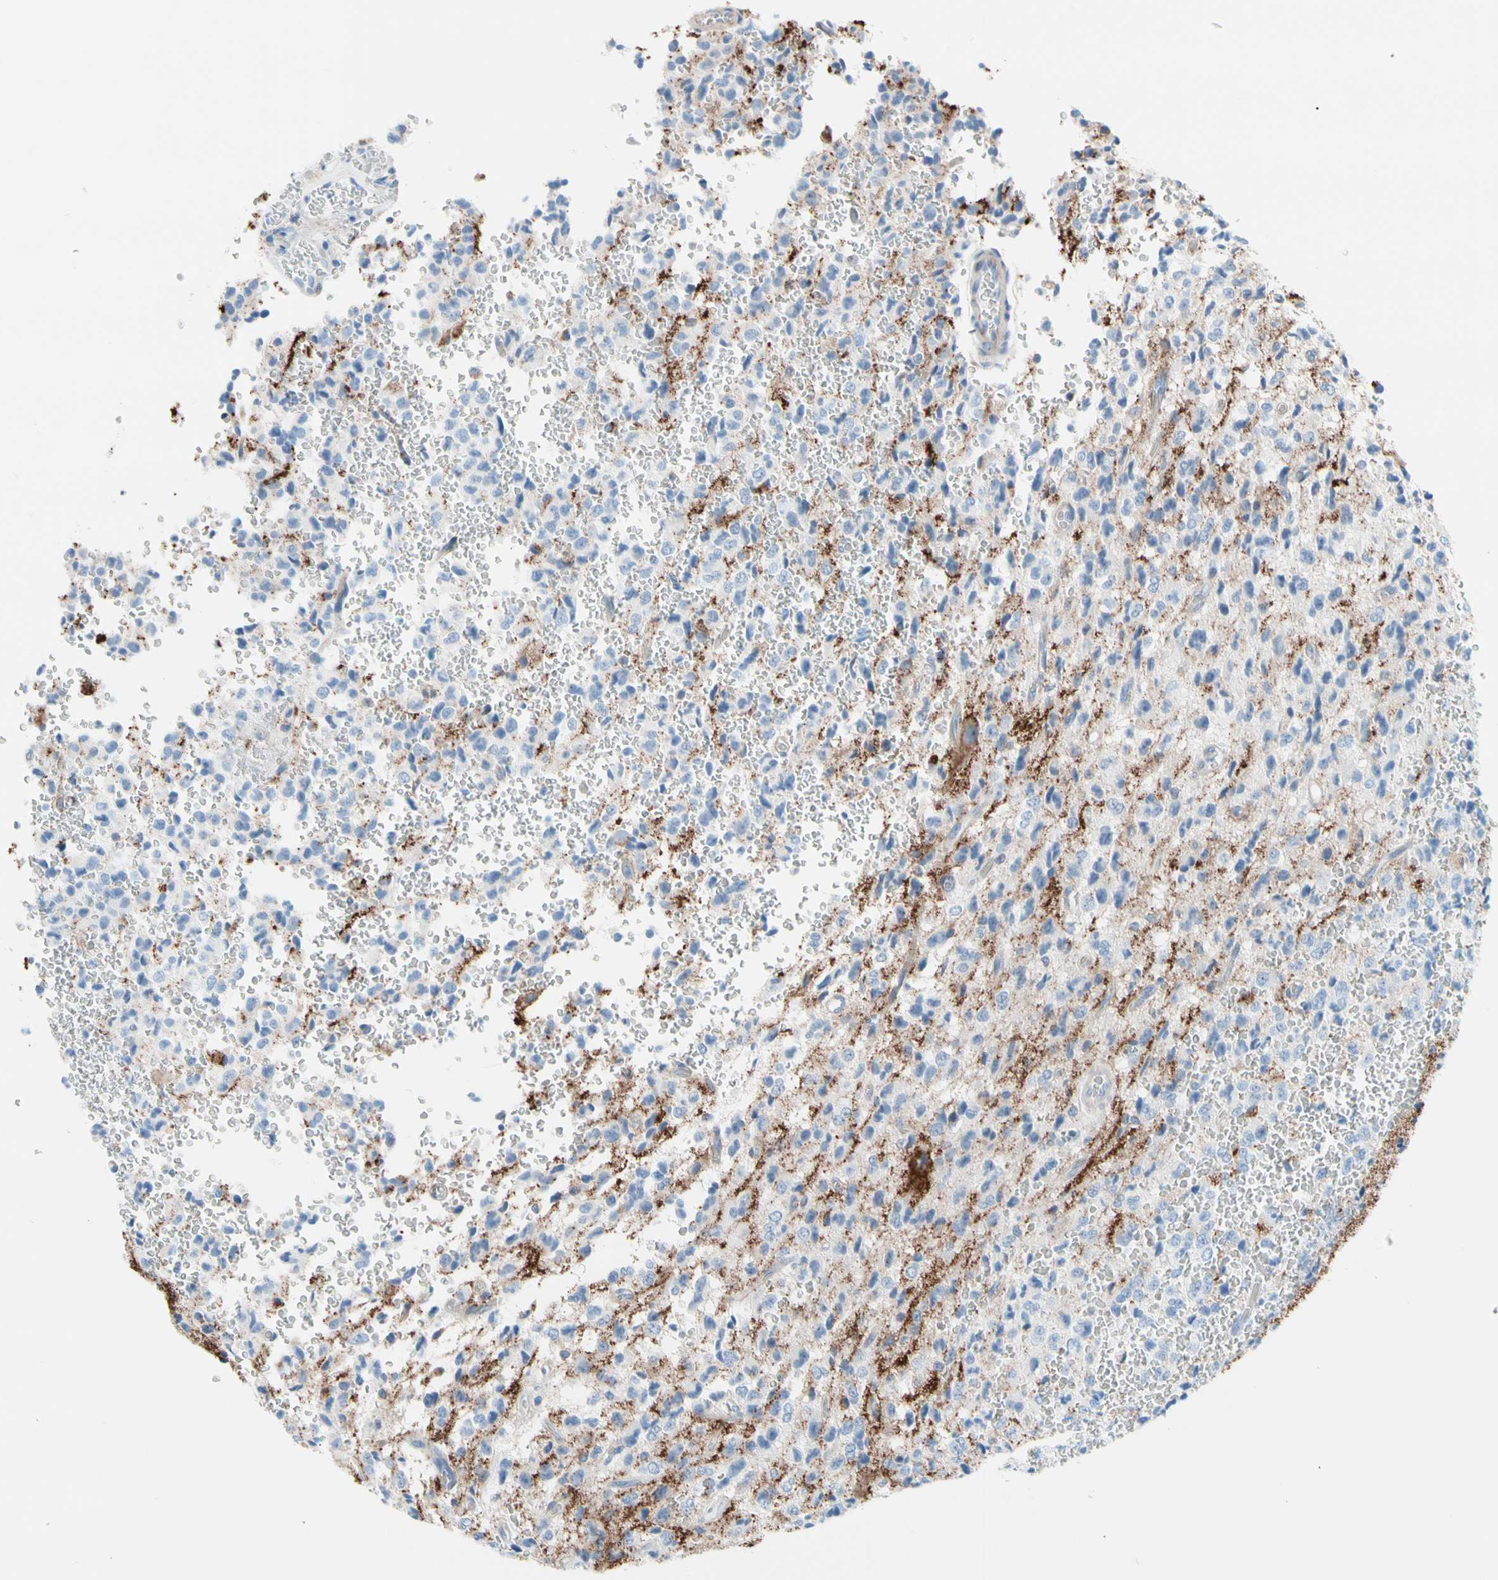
{"staining": {"intensity": "negative", "quantity": "none", "location": "none"}, "tissue": "glioma", "cell_type": "Tumor cells", "image_type": "cancer", "snomed": [{"axis": "morphology", "description": "Glioma, malignant, High grade"}, {"axis": "topography", "description": "pancreas cauda"}], "caption": "An image of human glioma is negative for staining in tumor cells.", "gene": "HK1", "patient": {"sex": "male", "age": 60}}